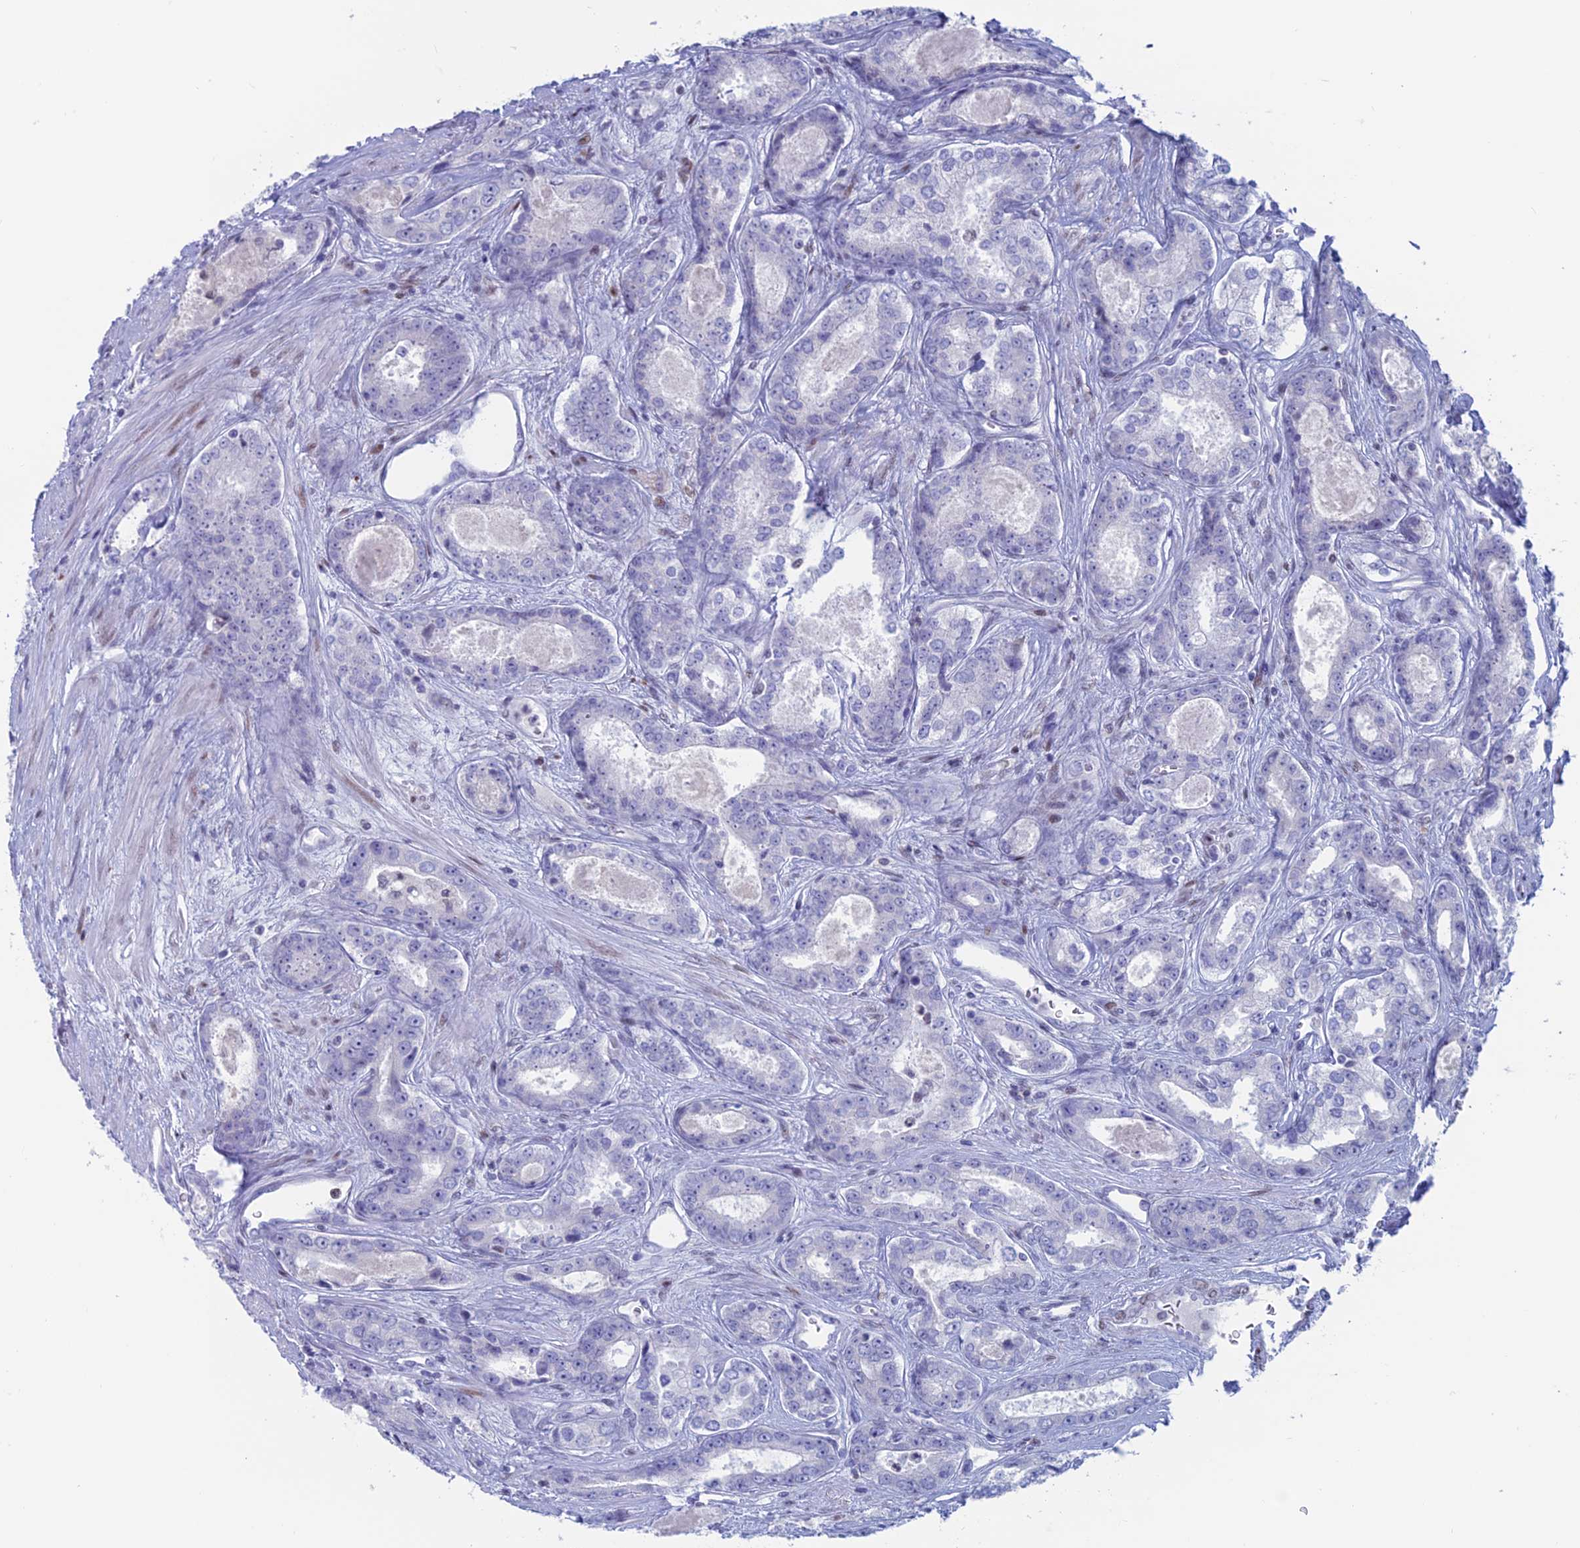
{"staining": {"intensity": "negative", "quantity": "none", "location": "none"}, "tissue": "prostate cancer", "cell_type": "Tumor cells", "image_type": "cancer", "snomed": [{"axis": "morphology", "description": "Adenocarcinoma, Low grade"}, {"axis": "topography", "description": "Prostate"}], "caption": "Tumor cells show no significant protein staining in prostate cancer.", "gene": "CERS6", "patient": {"sex": "male", "age": 68}}